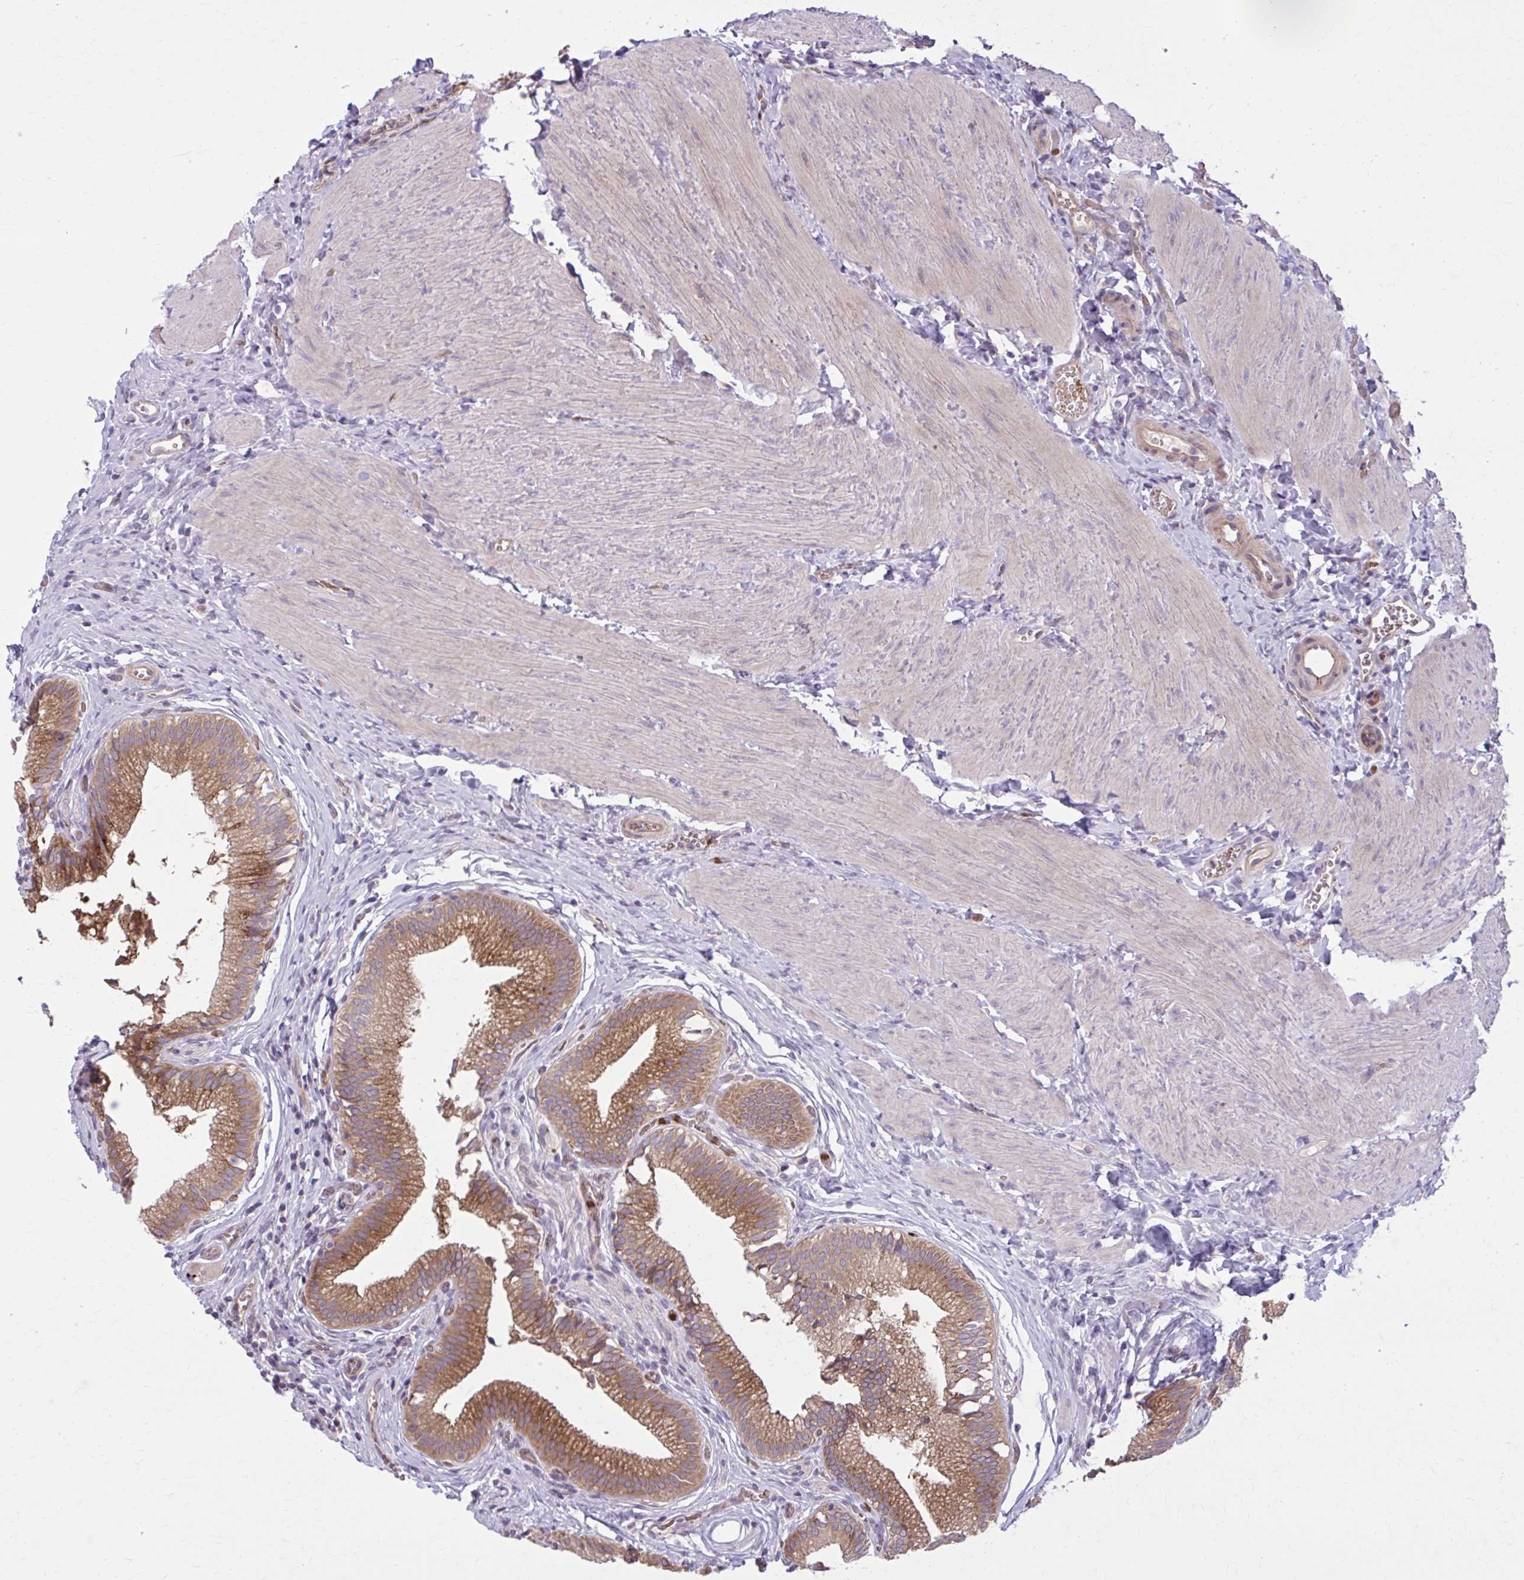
{"staining": {"intensity": "strong", "quantity": ">75%", "location": "cytoplasmic/membranous"}, "tissue": "gallbladder", "cell_type": "Glandular cells", "image_type": "normal", "snomed": [{"axis": "morphology", "description": "Normal tissue, NOS"}, {"axis": "topography", "description": "Gallbladder"}, {"axis": "topography", "description": "Peripheral nerve tissue"}], "caption": "Brown immunohistochemical staining in benign gallbladder exhibits strong cytoplasmic/membranous positivity in about >75% of glandular cells. The protein of interest is shown in brown color, while the nuclei are stained blue.", "gene": "SNF8", "patient": {"sex": "male", "age": 17}}